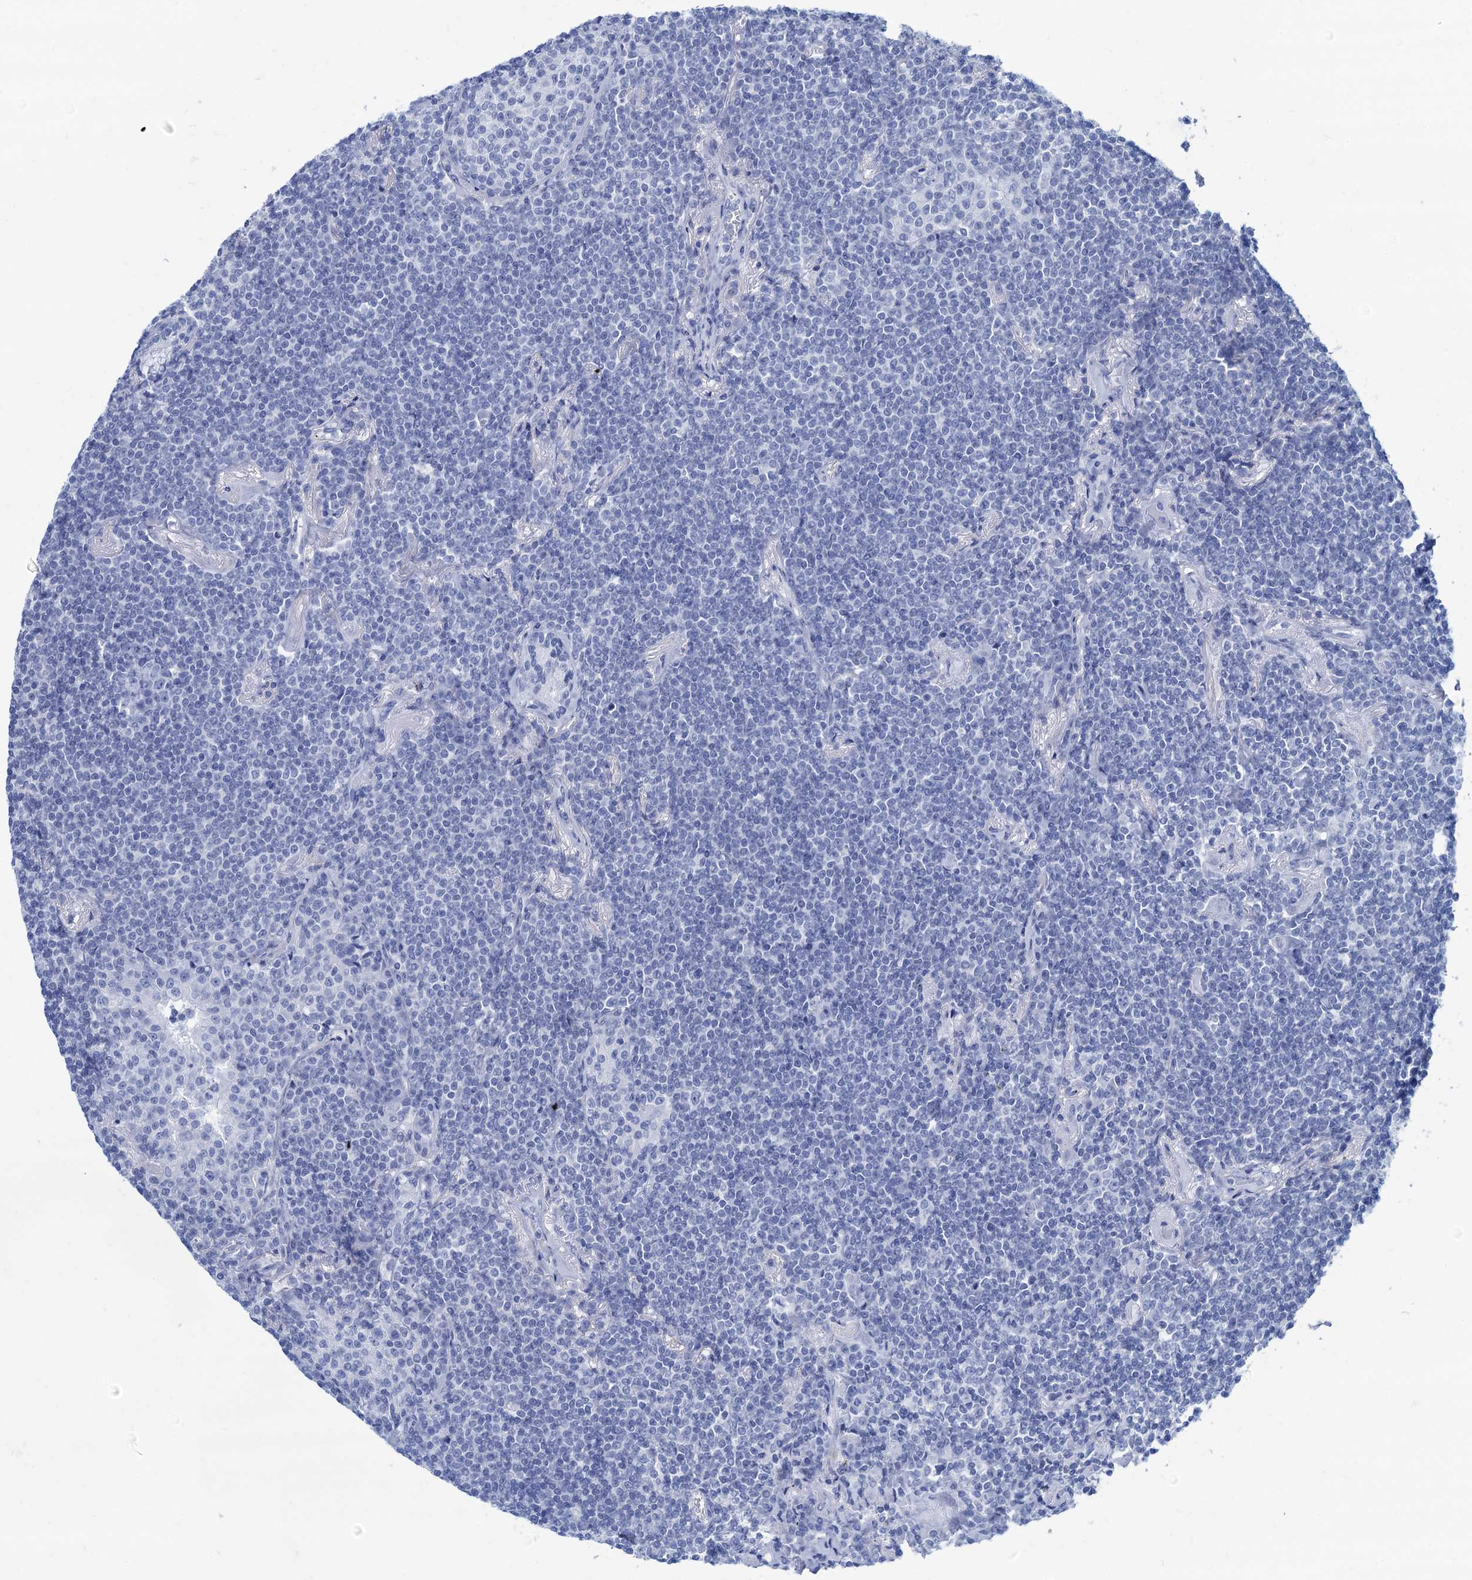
{"staining": {"intensity": "negative", "quantity": "none", "location": "none"}, "tissue": "lymphoma", "cell_type": "Tumor cells", "image_type": "cancer", "snomed": [{"axis": "morphology", "description": "Malignant lymphoma, non-Hodgkin's type, Low grade"}, {"axis": "topography", "description": "Lung"}], "caption": "A photomicrograph of human lymphoma is negative for staining in tumor cells. (Brightfield microscopy of DAB immunohistochemistry (IHC) at high magnification).", "gene": "CABYR", "patient": {"sex": "female", "age": 71}}